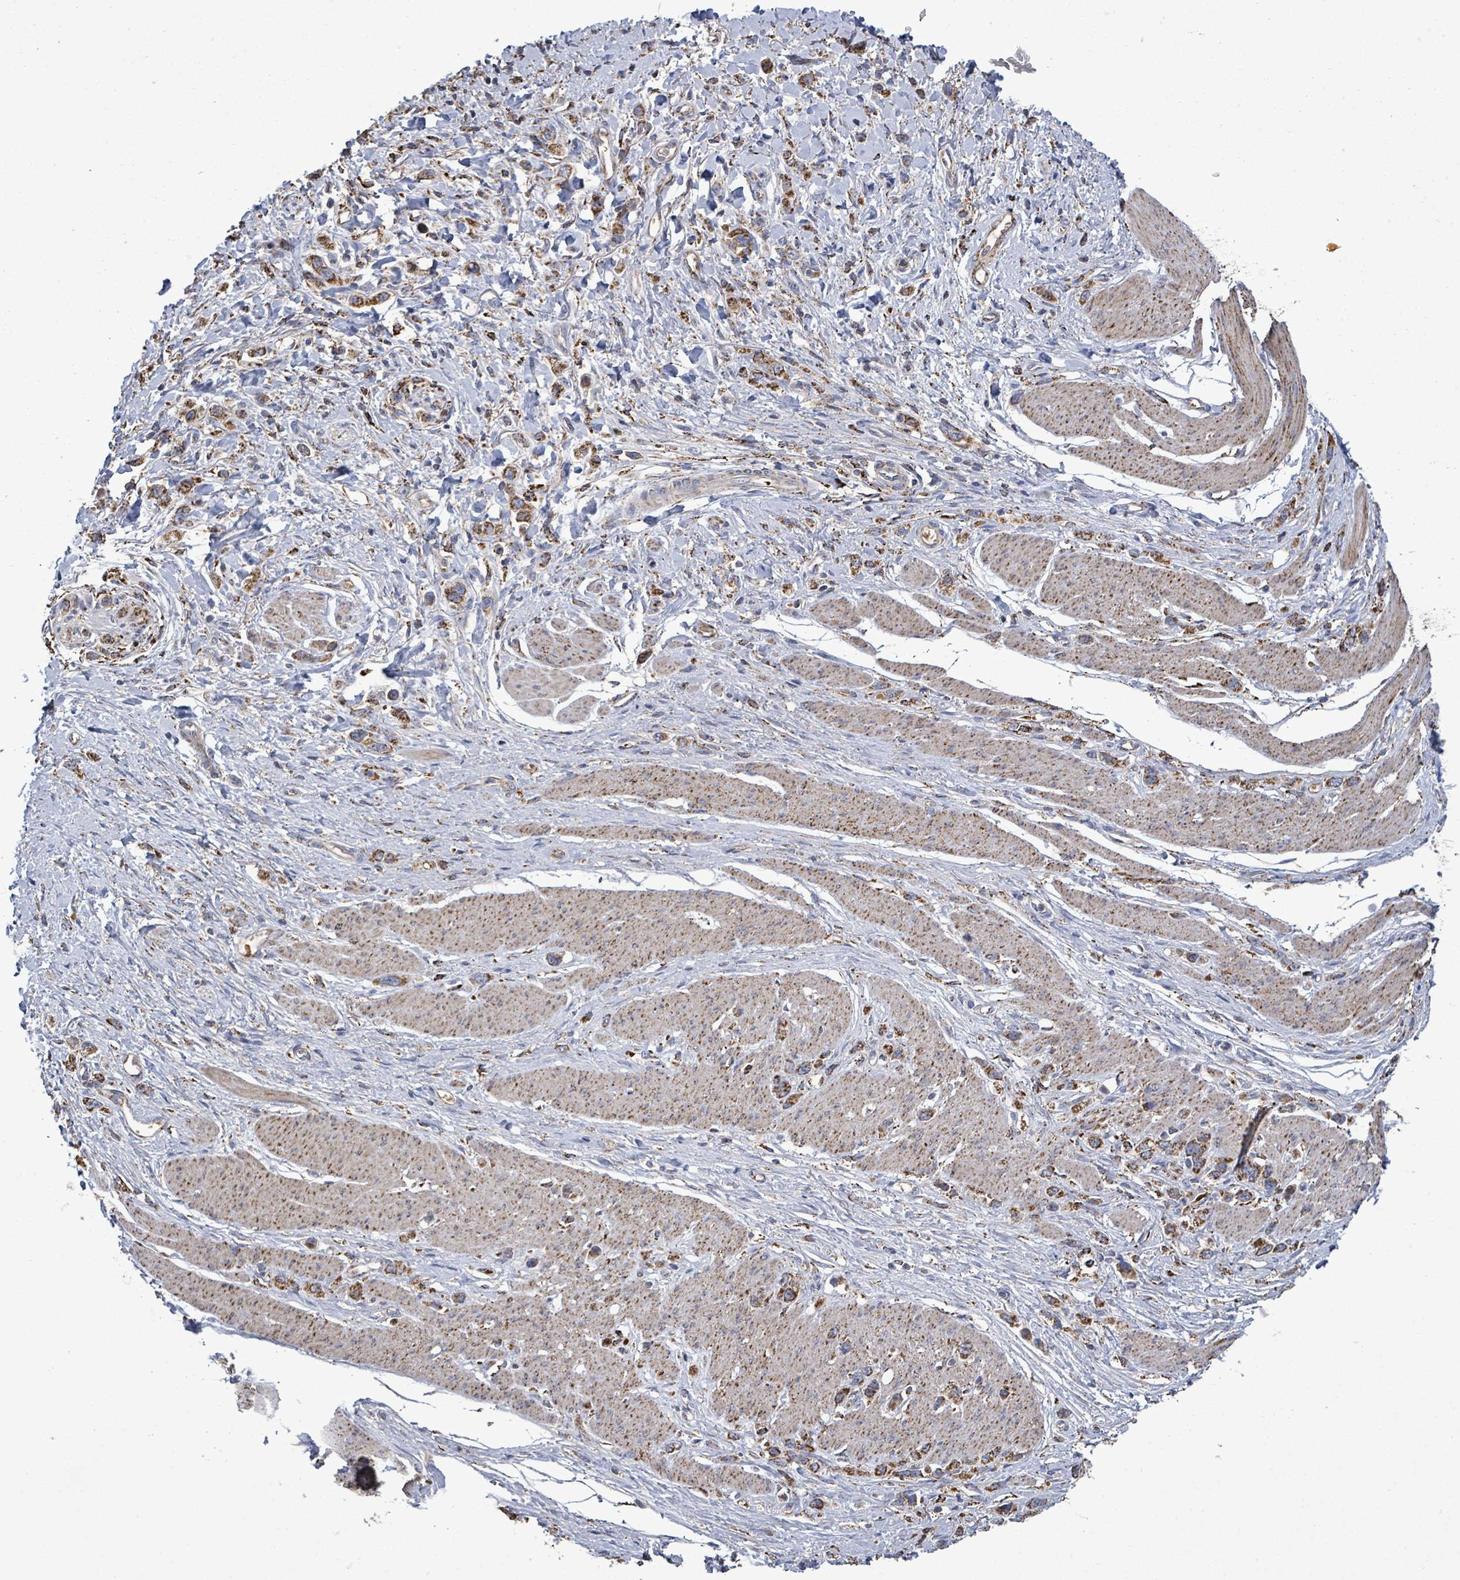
{"staining": {"intensity": "strong", "quantity": ">75%", "location": "cytoplasmic/membranous"}, "tissue": "stomach cancer", "cell_type": "Tumor cells", "image_type": "cancer", "snomed": [{"axis": "morphology", "description": "Adenocarcinoma, NOS"}, {"axis": "topography", "description": "Stomach"}], "caption": "Tumor cells reveal high levels of strong cytoplasmic/membranous positivity in about >75% of cells in stomach cancer (adenocarcinoma).", "gene": "MTMR12", "patient": {"sex": "female", "age": 65}}